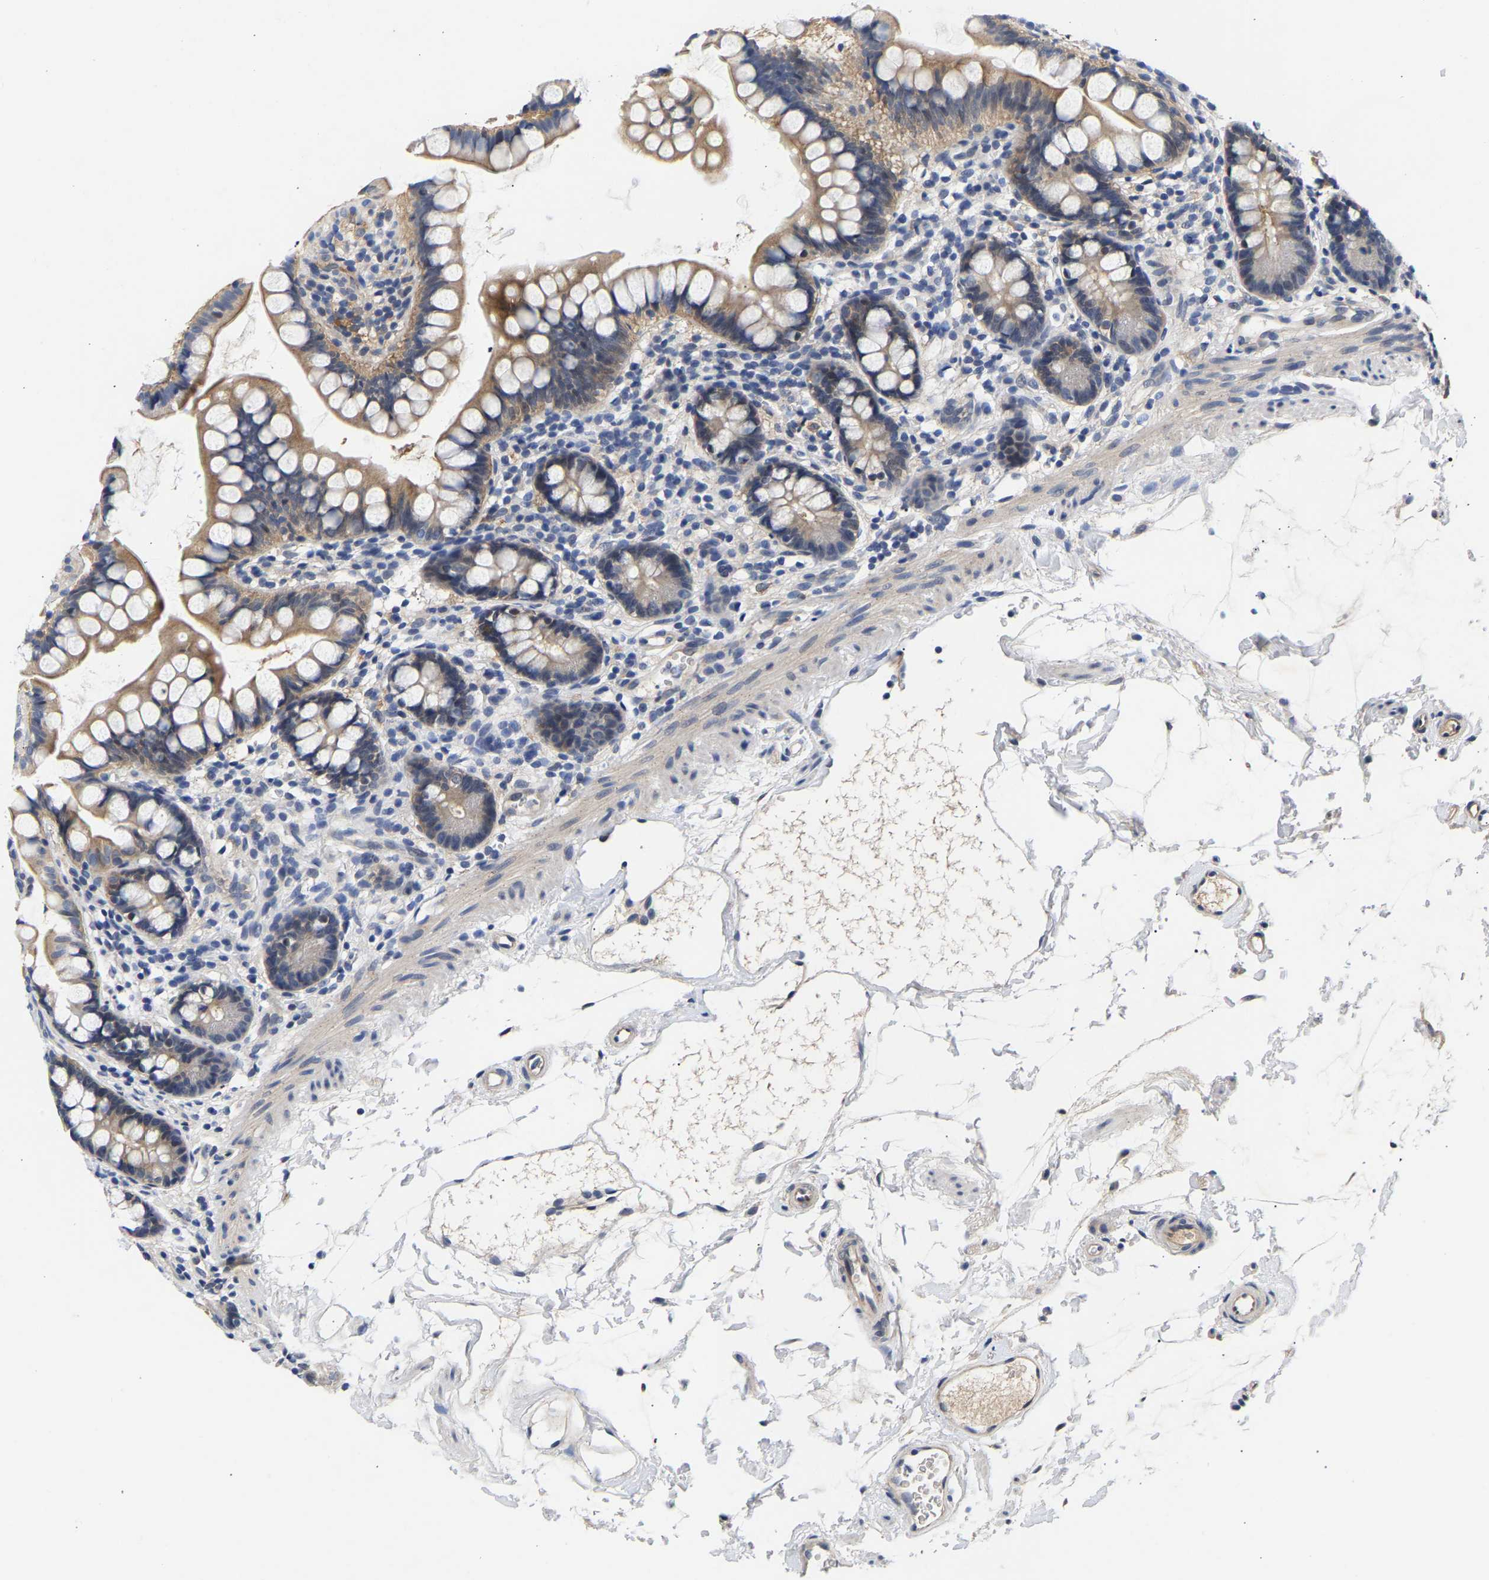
{"staining": {"intensity": "weak", "quantity": "<25%", "location": "cytoplasmic/membranous"}, "tissue": "small intestine", "cell_type": "Glandular cells", "image_type": "normal", "snomed": [{"axis": "morphology", "description": "Normal tissue, NOS"}, {"axis": "topography", "description": "Small intestine"}], "caption": "This is a micrograph of immunohistochemistry staining of normal small intestine, which shows no positivity in glandular cells. (Brightfield microscopy of DAB immunohistochemistry at high magnification).", "gene": "CCDC6", "patient": {"sex": "female", "age": 84}}